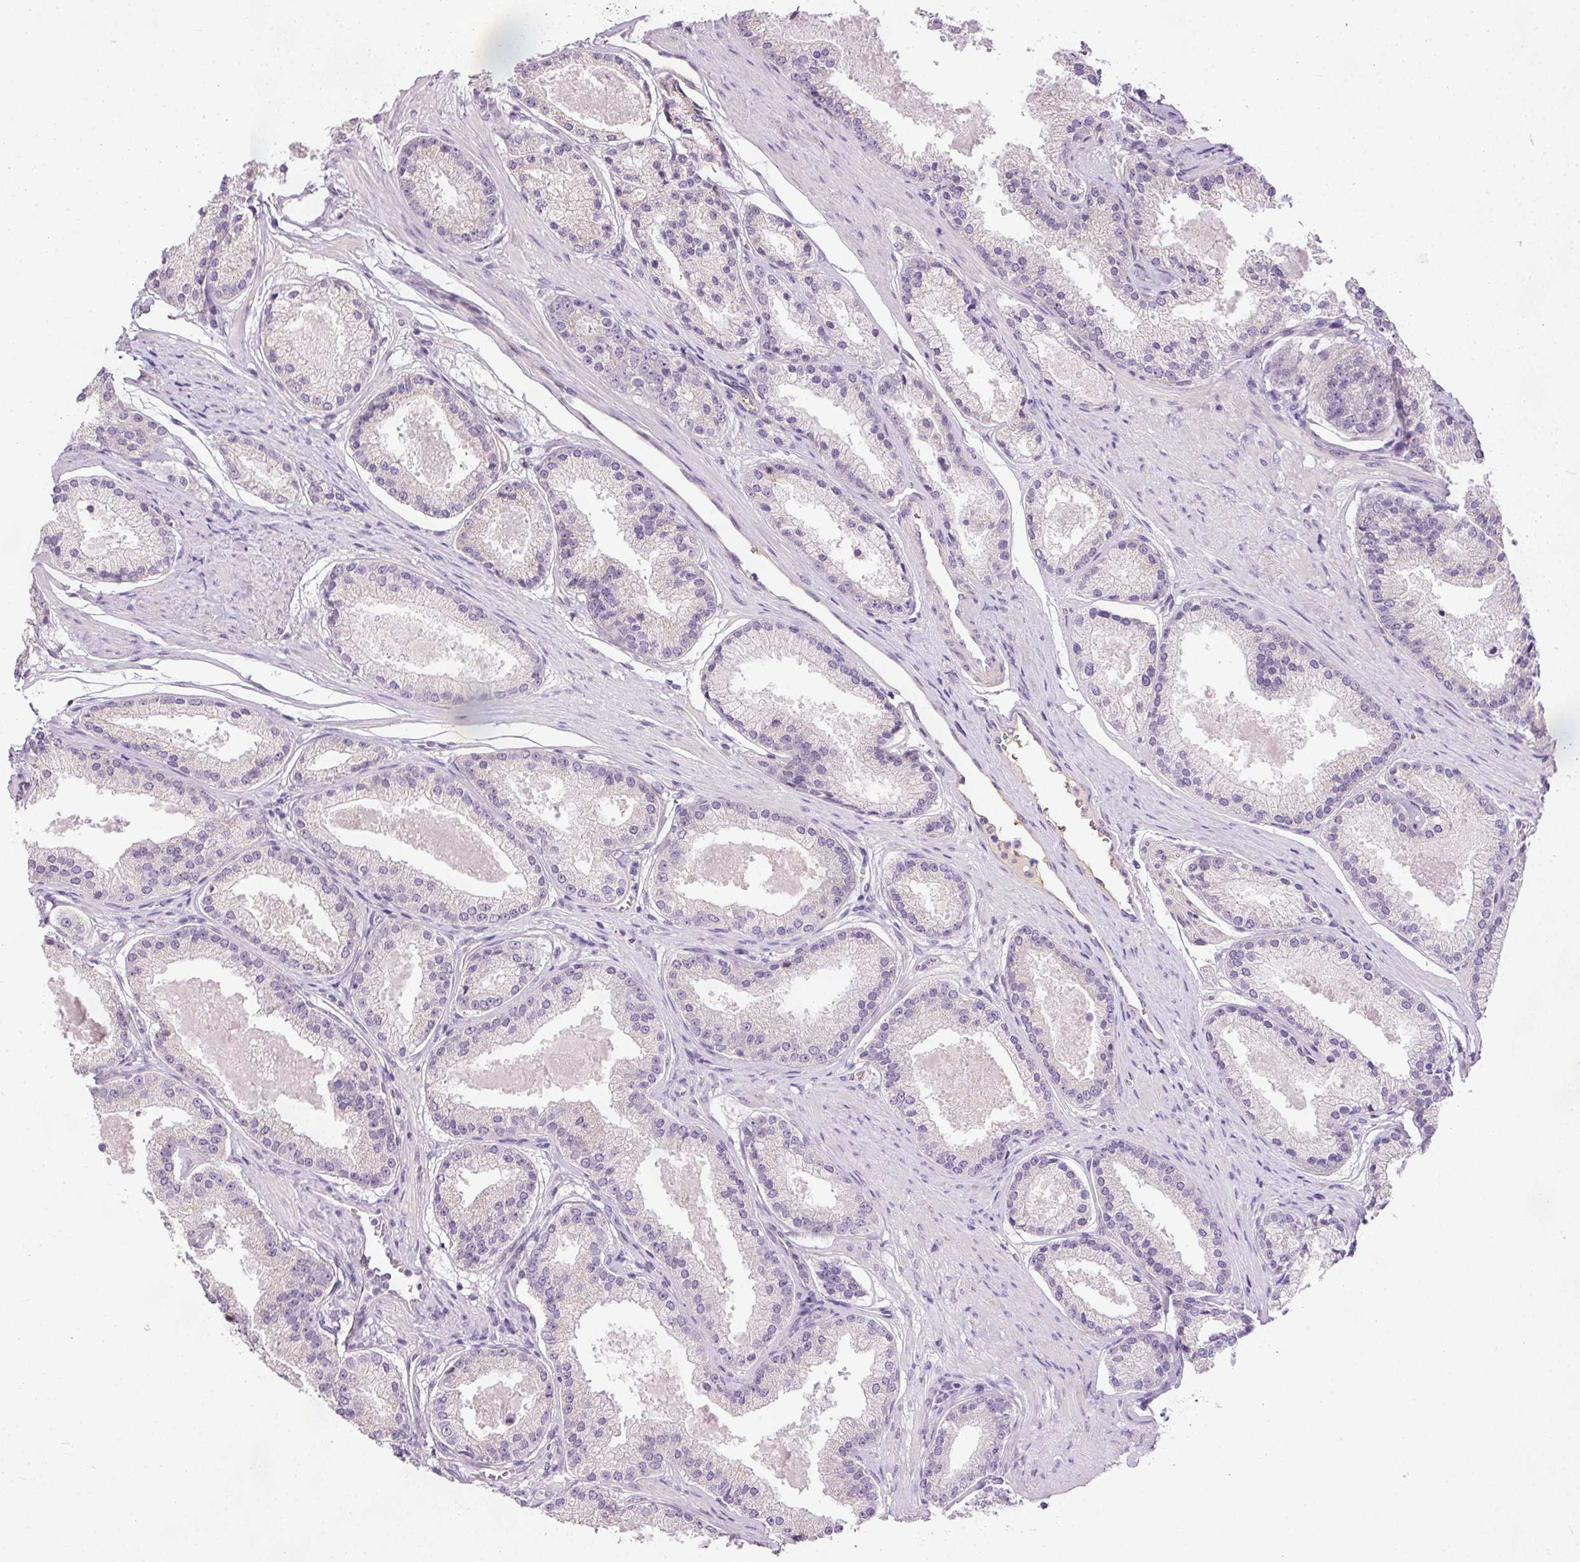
{"staining": {"intensity": "negative", "quantity": "none", "location": "none"}, "tissue": "prostate cancer", "cell_type": "Tumor cells", "image_type": "cancer", "snomed": [{"axis": "morphology", "description": "Adenocarcinoma, Low grade"}, {"axis": "topography", "description": "Prostate"}], "caption": "Immunohistochemistry (IHC) micrograph of neoplastic tissue: human prostate cancer (adenocarcinoma (low-grade)) stained with DAB reveals no significant protein expression in tumor cells.", "gene": "KPNA5", "patient": {"sex": "male", "age": 59}}